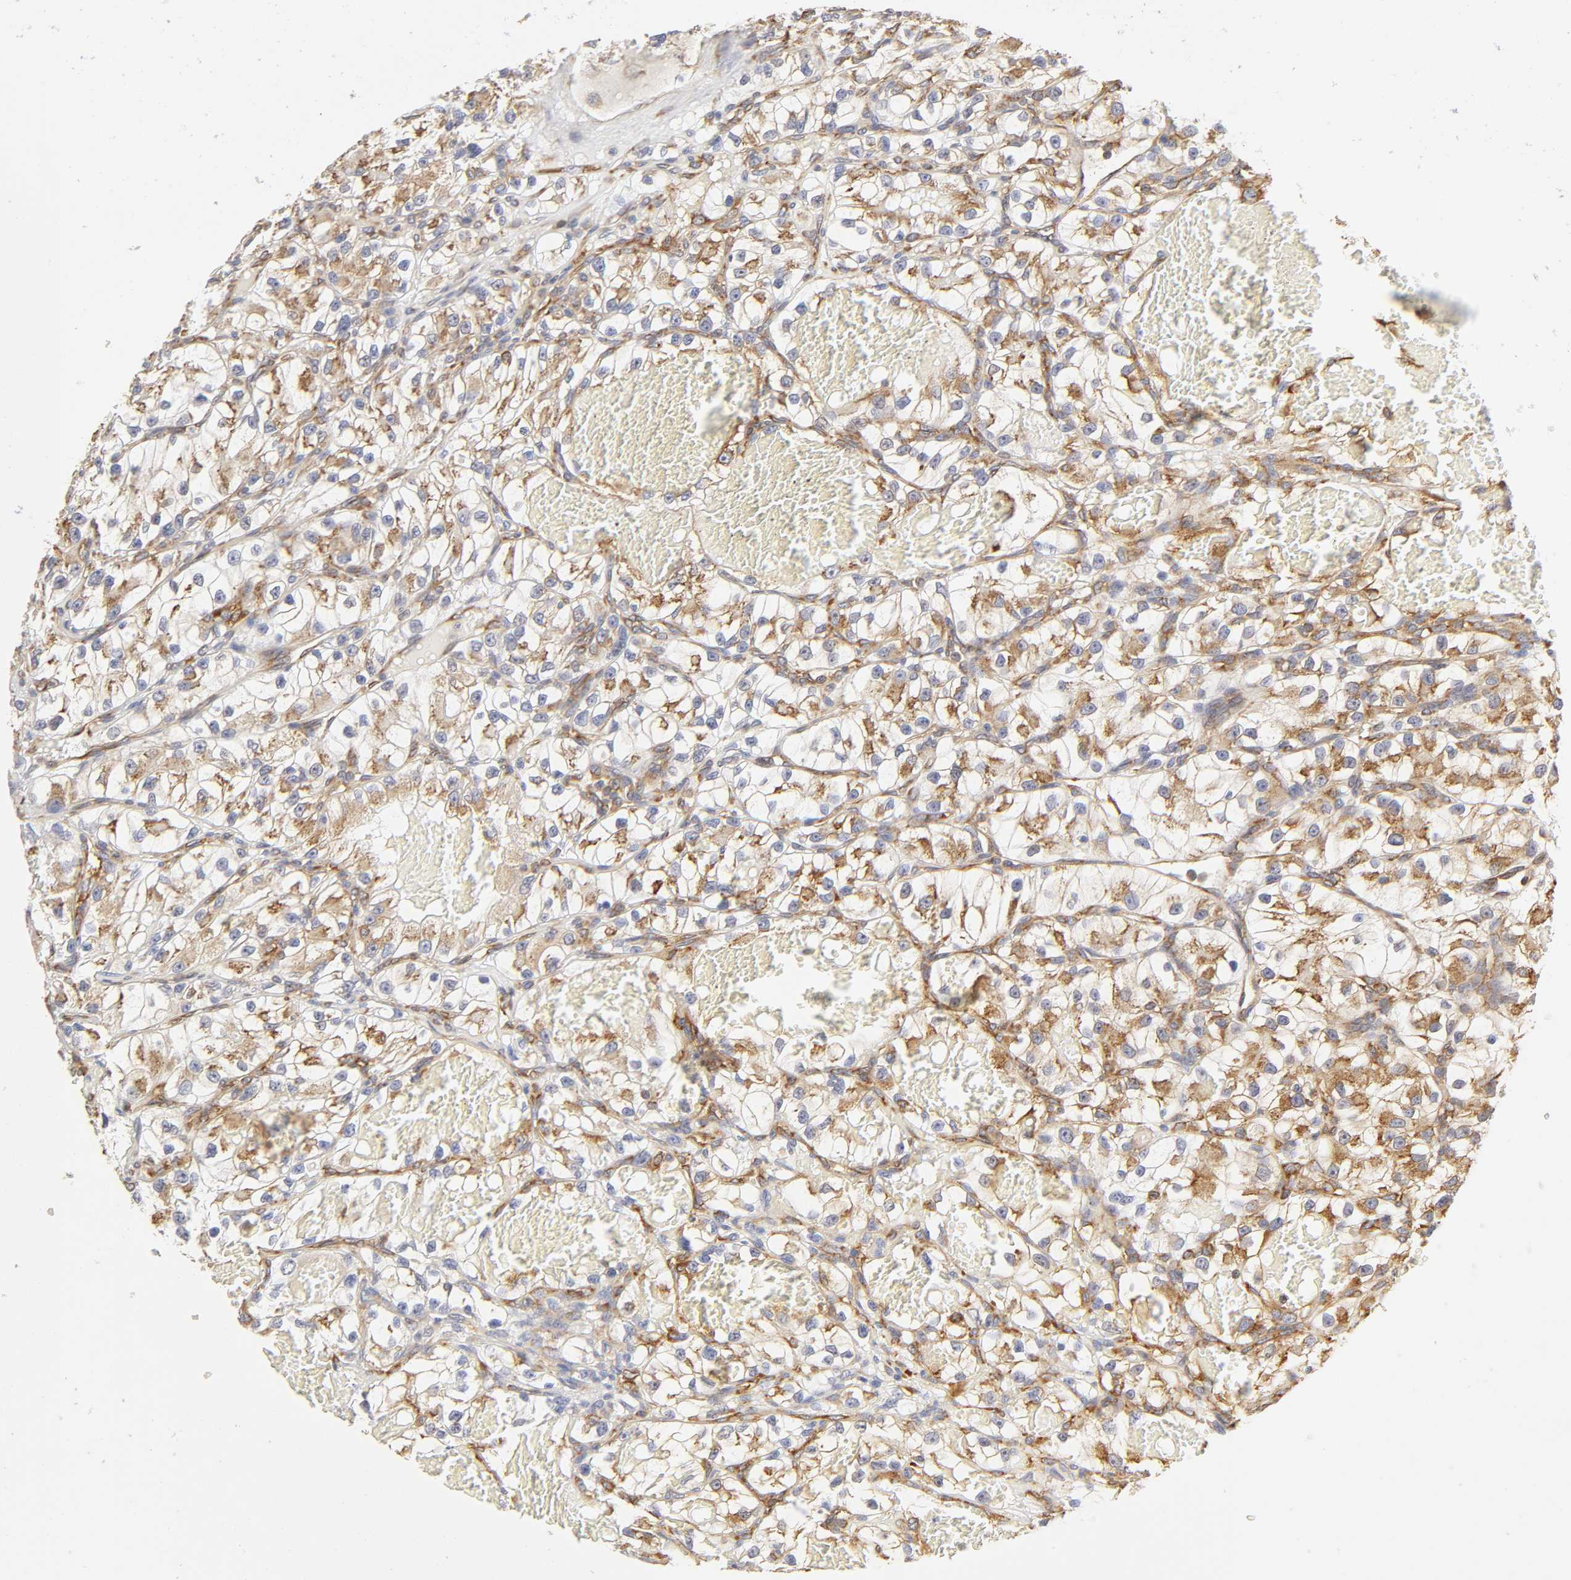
{"staining": {"intensity": "moderate", "quantity": ">75%", "location": "cytoplasmic/membranous"}, "tissue": "renal cancer", "cell_type": "Tumor cells", "image_type": "cancer", "snomed": [{"axis": "morphology", "description": "Adenocarcinoma, NOS"}, {"axis": "topography", "description": "Kidney"}], "caption": "High-power microscopy captured an IHC photomicrograph of renal adenocarcinoma, revealing moderate cytoplasmic/membranous positivity in approximately >75% of tumor cells.", "gene": "RPL14", "patient": {"sex": "female", "age": 57}}